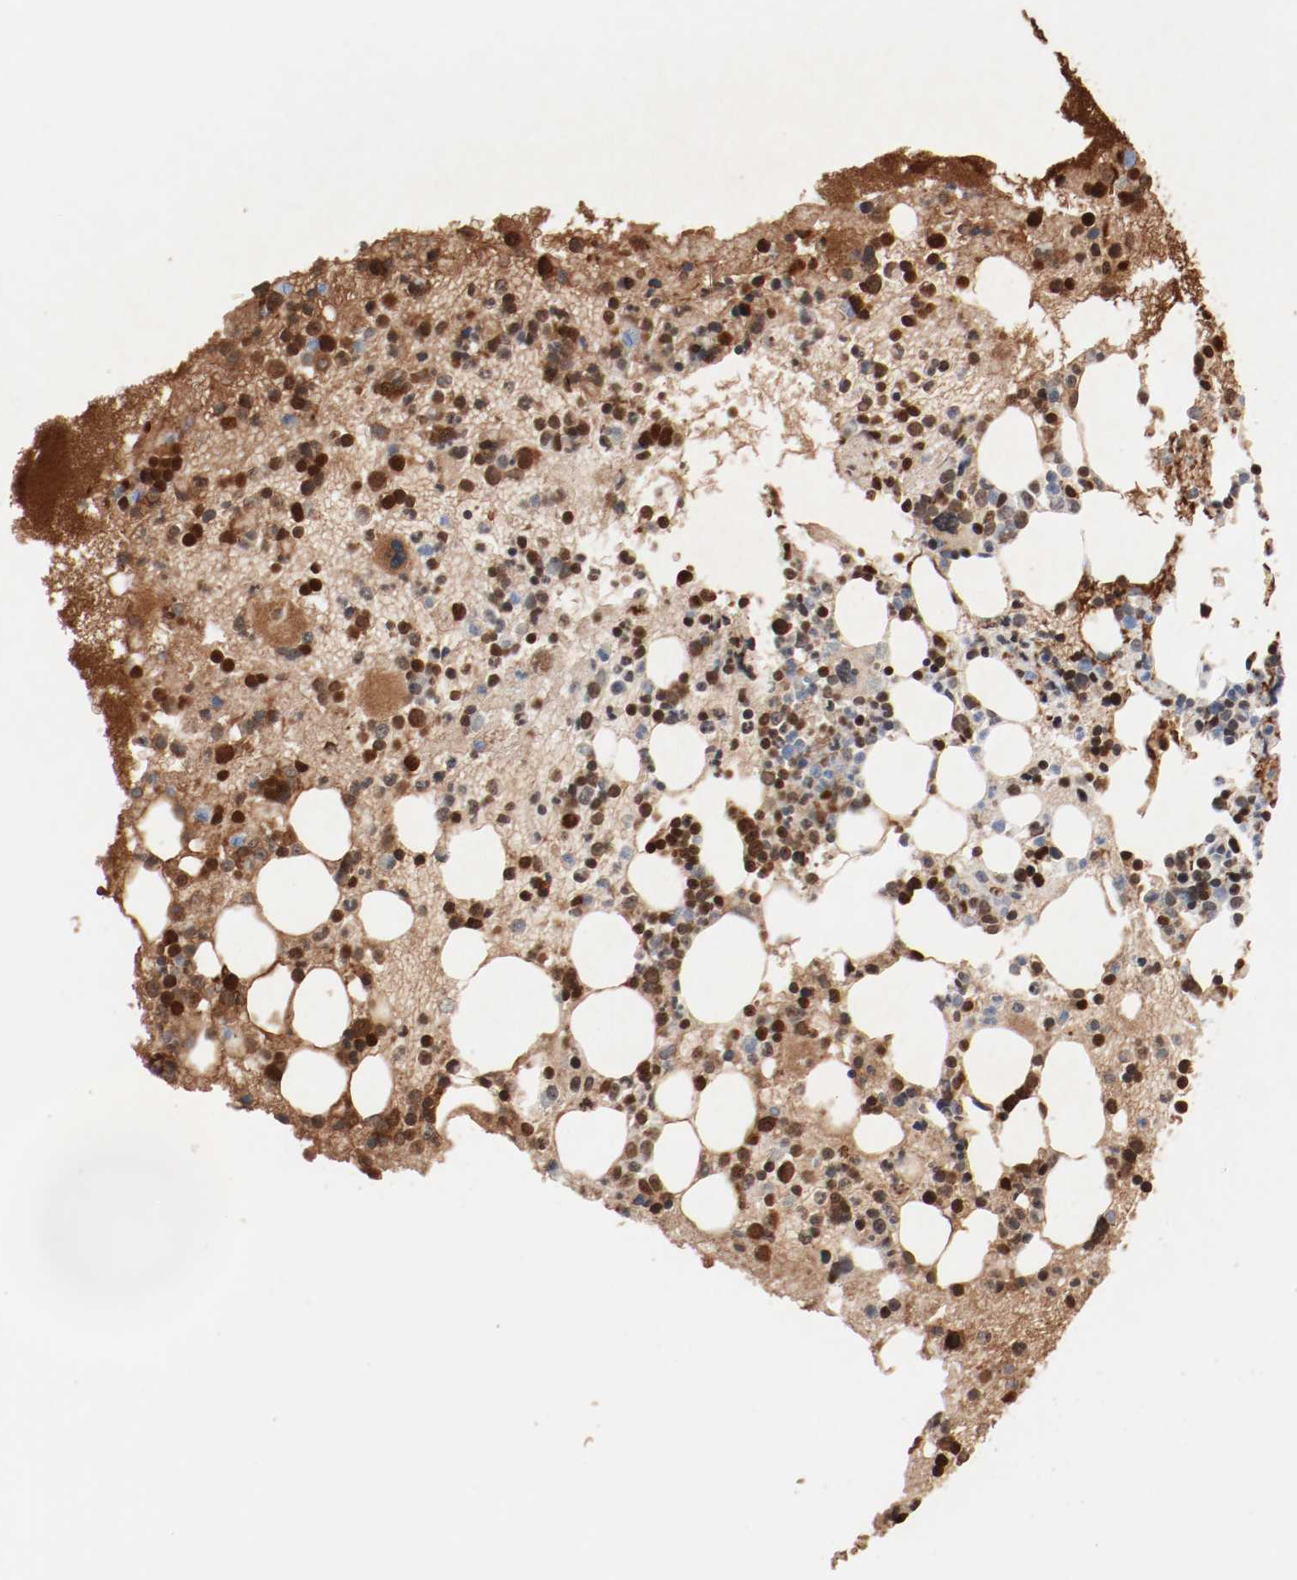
{"staining": {"intensity": "strong", "quantity": "25%-75%", "location": "nuclear"}, "tissue": "bone marrow", "cell_type": "Hematopoietic cells", "image_type": "normal", "snomed": [{"axis": "morphology", "description": "Normal tissue, NOS"}, {"axis": "topography", "description": "Bone marrow"}], "caption": "Brown immunohistochemical staining in normal bone marrow displays strong nuclear positivity in about 25%-75% of hematopoietic cells.", "gene": "NDUFB8", "patient": {"sex": "male", "age": 15}}